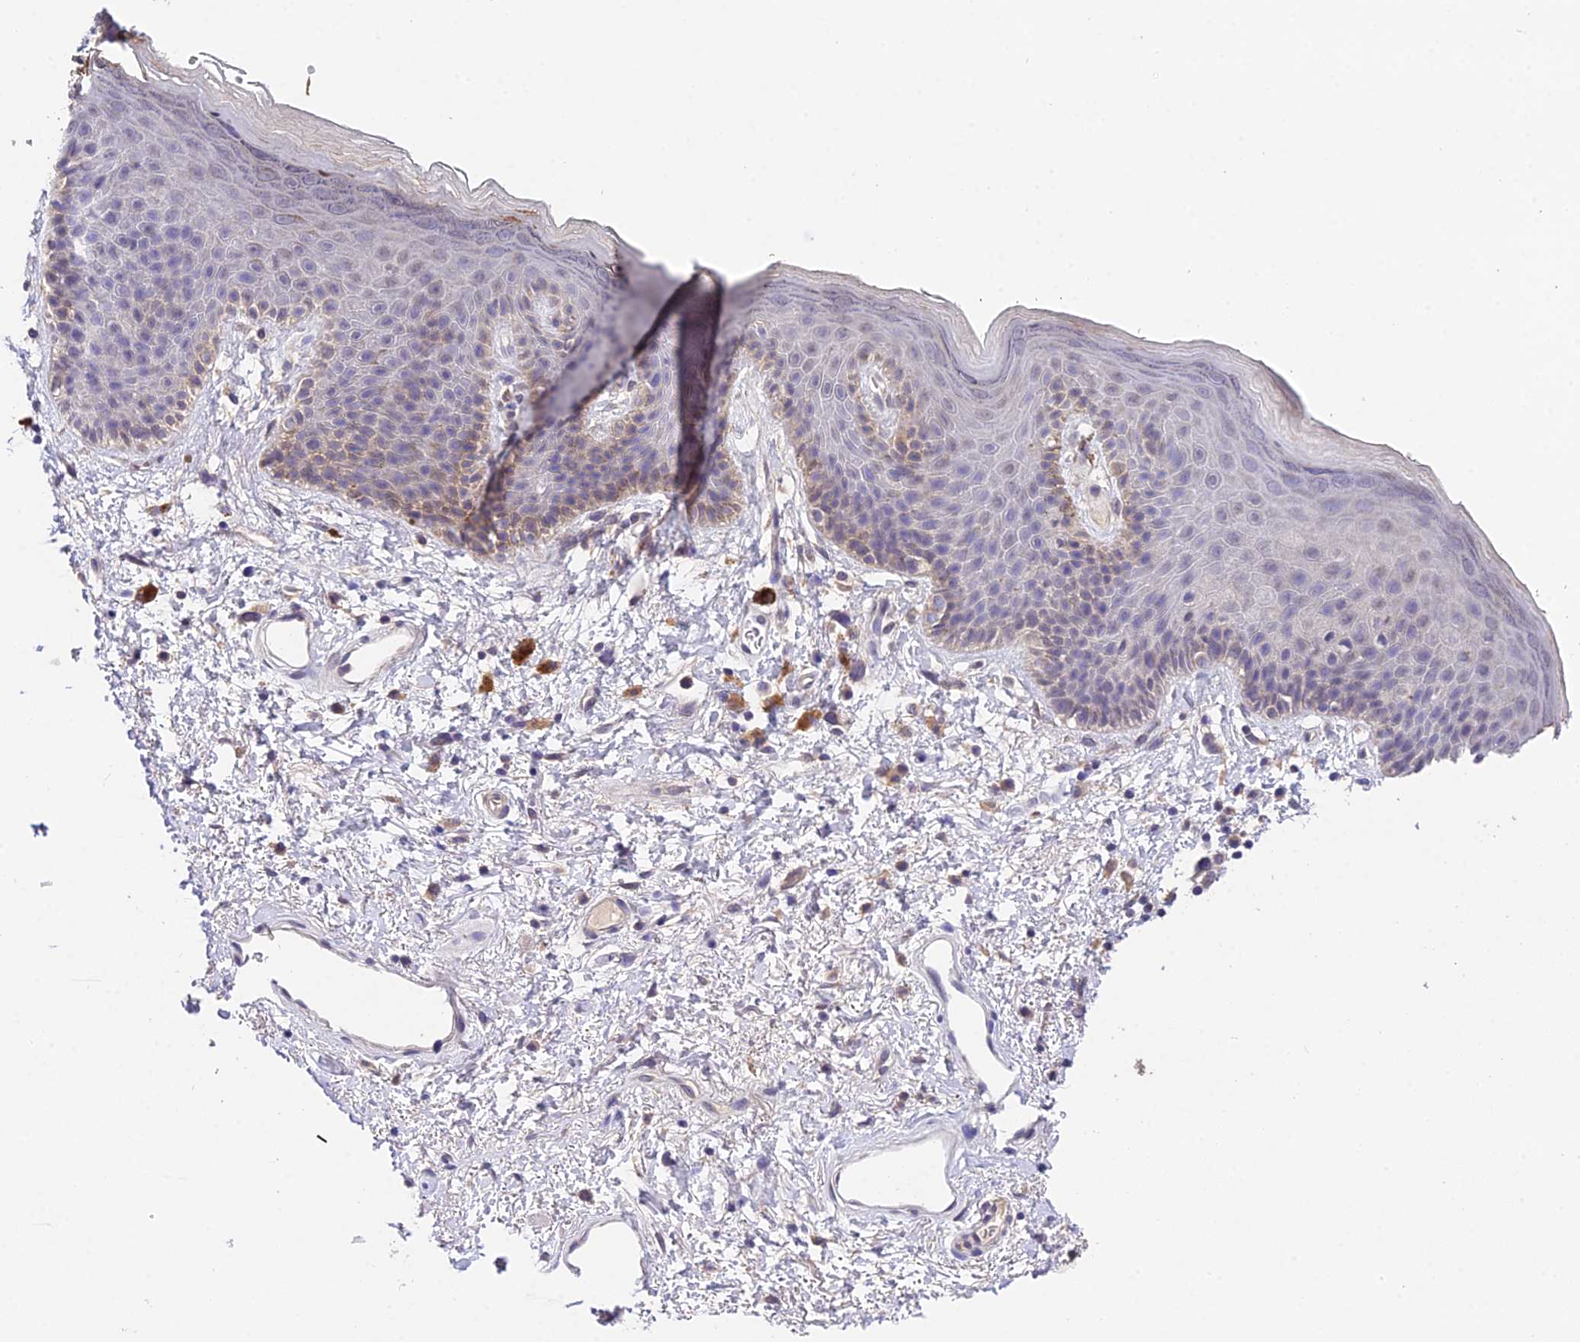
{"staining": {"intensity": "weak", "quantity": "<25%", "location": "cytoplasmic/membranous"}, "tissue": "skin", "cell_type": "Epidermal cells", "image_type": "normal", "snomed": [{"axis": "morphology", "description": "Normal tissue, NOS"}, {"axis": "topography", "description": "Anal"}], "caption": "This is an immunohistochemistry histopathology image of benign skin. There is no staining in epidermal cells.", "gene": "PGK1", "patient": {"sex": "female", "age": 46}}